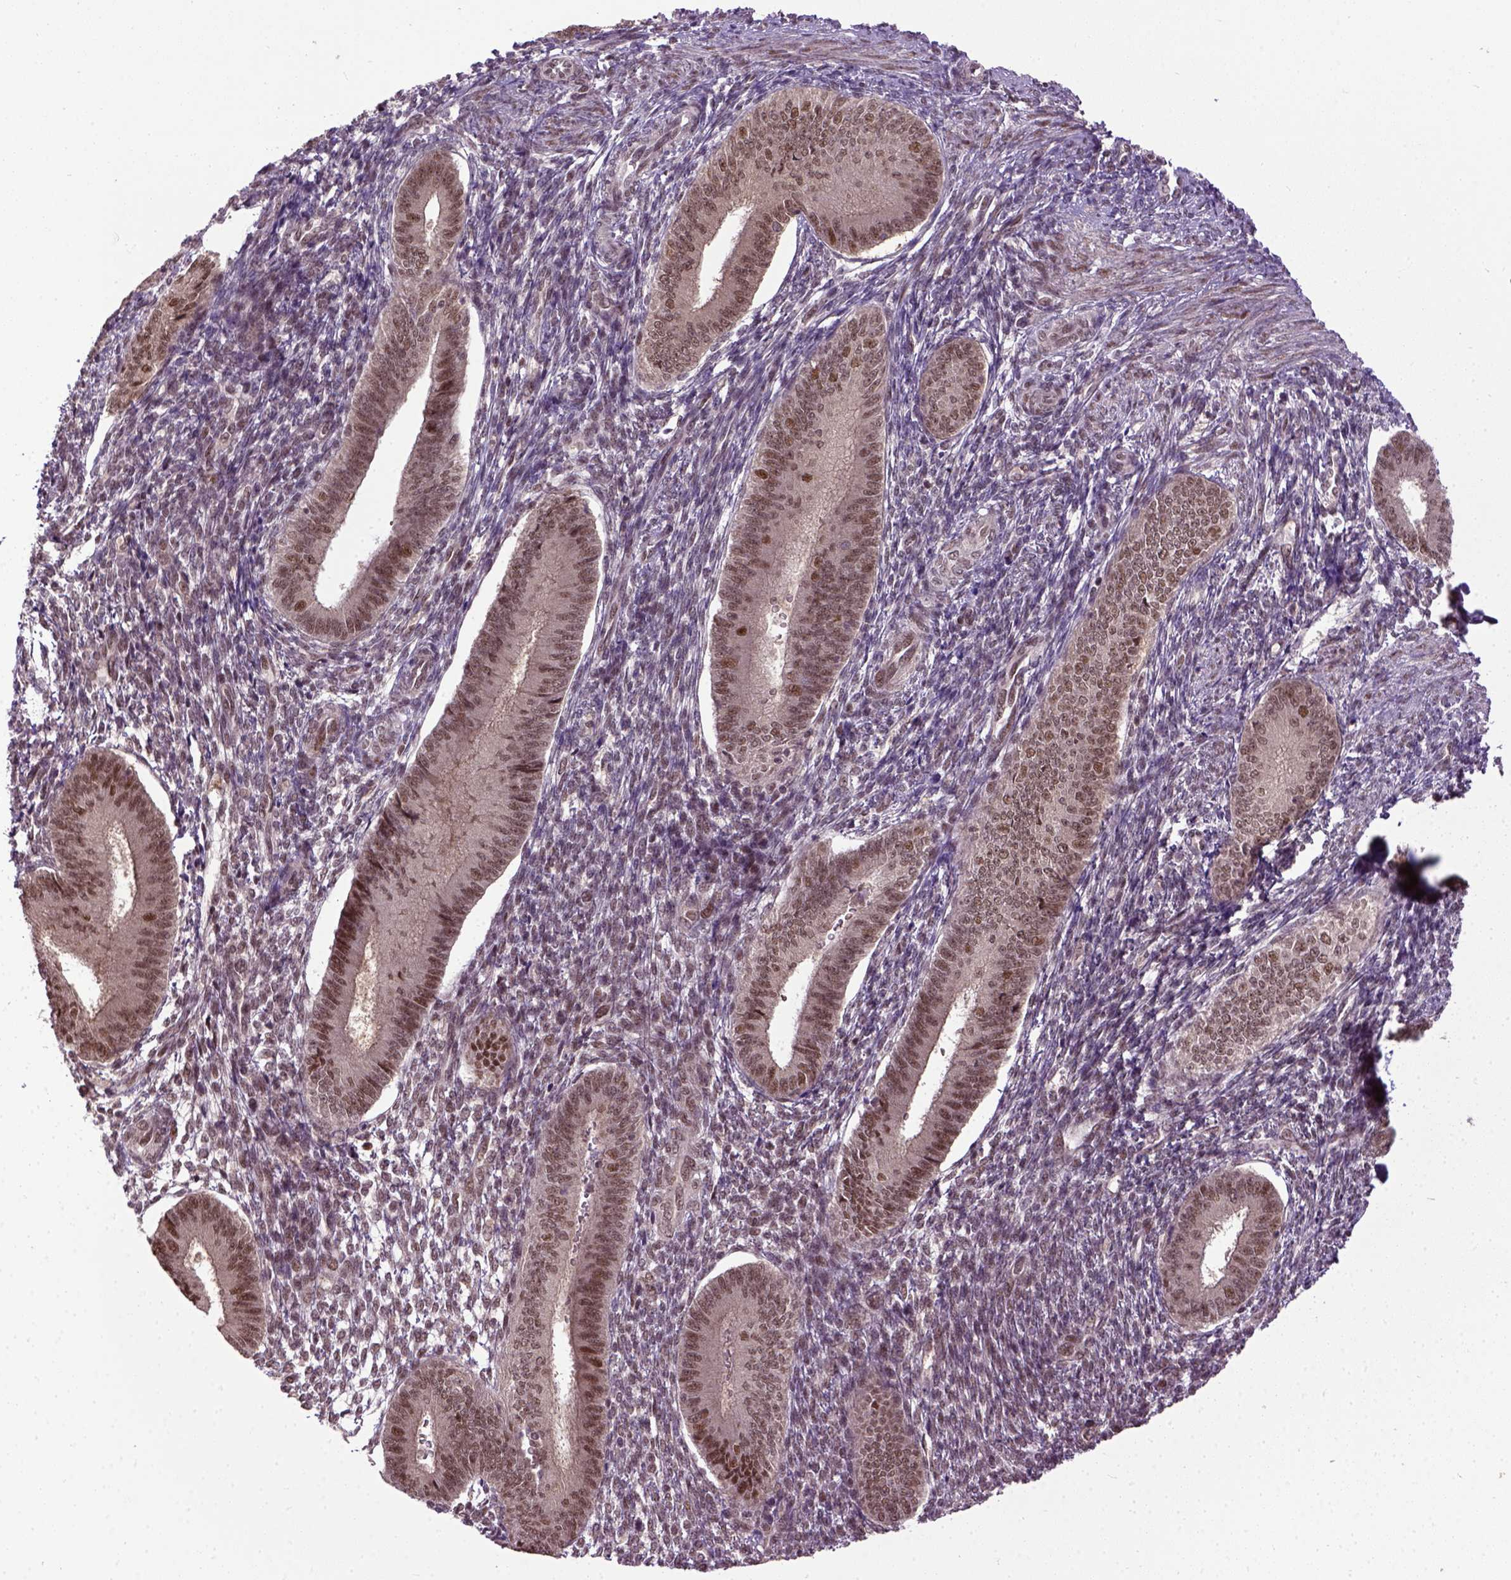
{"staining": {"intensity": "moderate", "quantity": ">75%", "location": "nuclear"}, "tissue": "endometrium", "cell_type": "Cells in endometrial stroma", "image_type": "normal", "snomed": [{"axis": "morphology", "description": "Normal tissue, NOS"}, {"axis": "topography", "description": "Endometrium"}], "caption": "IHC of unremarkable human endometrium demonstrates medium levels of moderate nuclear expression in about >75% of cells in endometrial stroma.", "gene": "UBA3", "patient": {"sex": "female", "age": 39}}